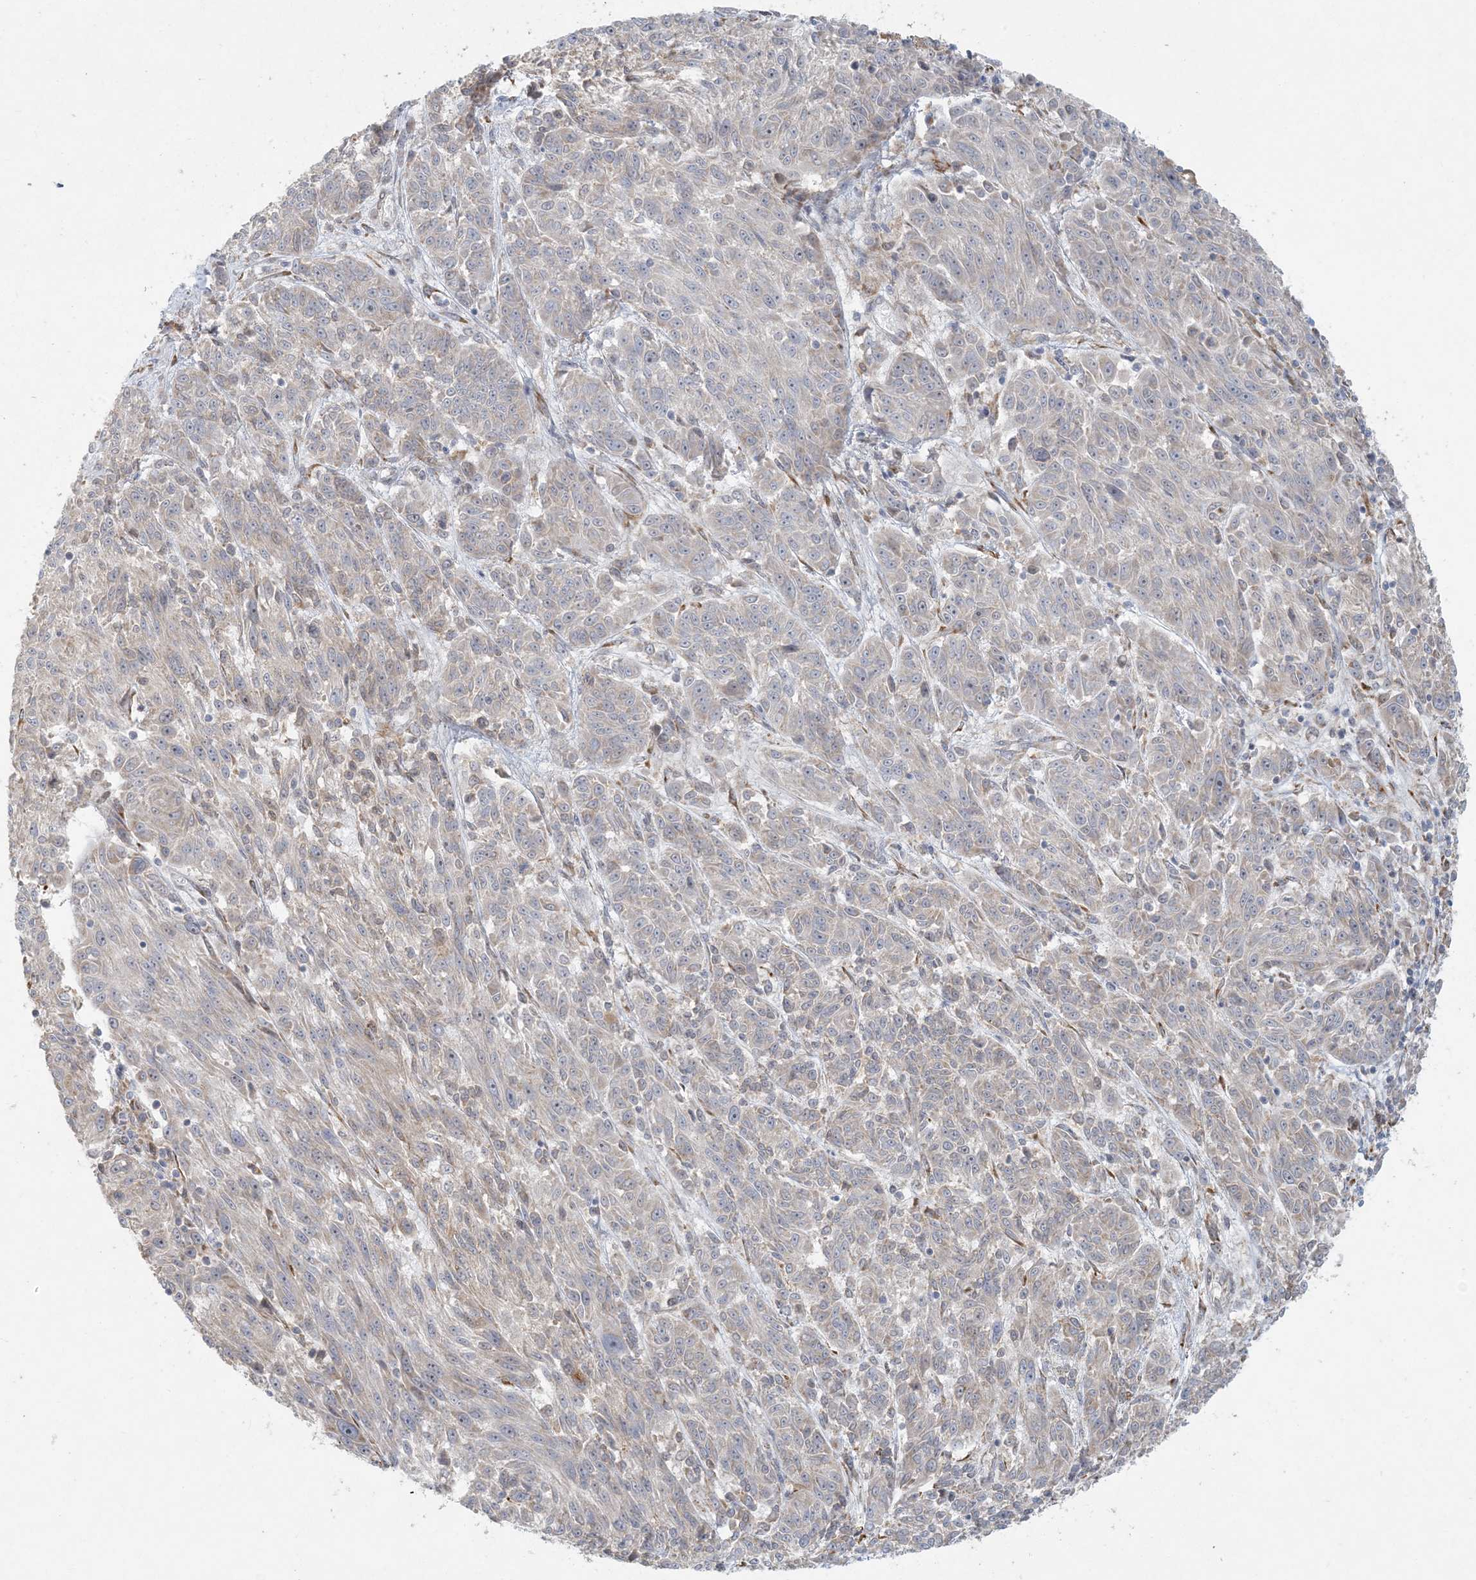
{"staining": {"intensity": "negative", "quantity": "none", "location": "none"}, "tissue": "melanoma", "cell_type": "Tumor cells", "image_type": "cancer", "snomed": [{"axis": "morphology", "description": "Malignant melanoma, NOS"}, {"axis": "topography", "description": "Skin"}], "caption": "There is no significant positivity in tumor cells of malignant melanoma. Nuclei are stained in blue.", "gene": "HACL1", "patient": {"sex": "male", "age": 53}}